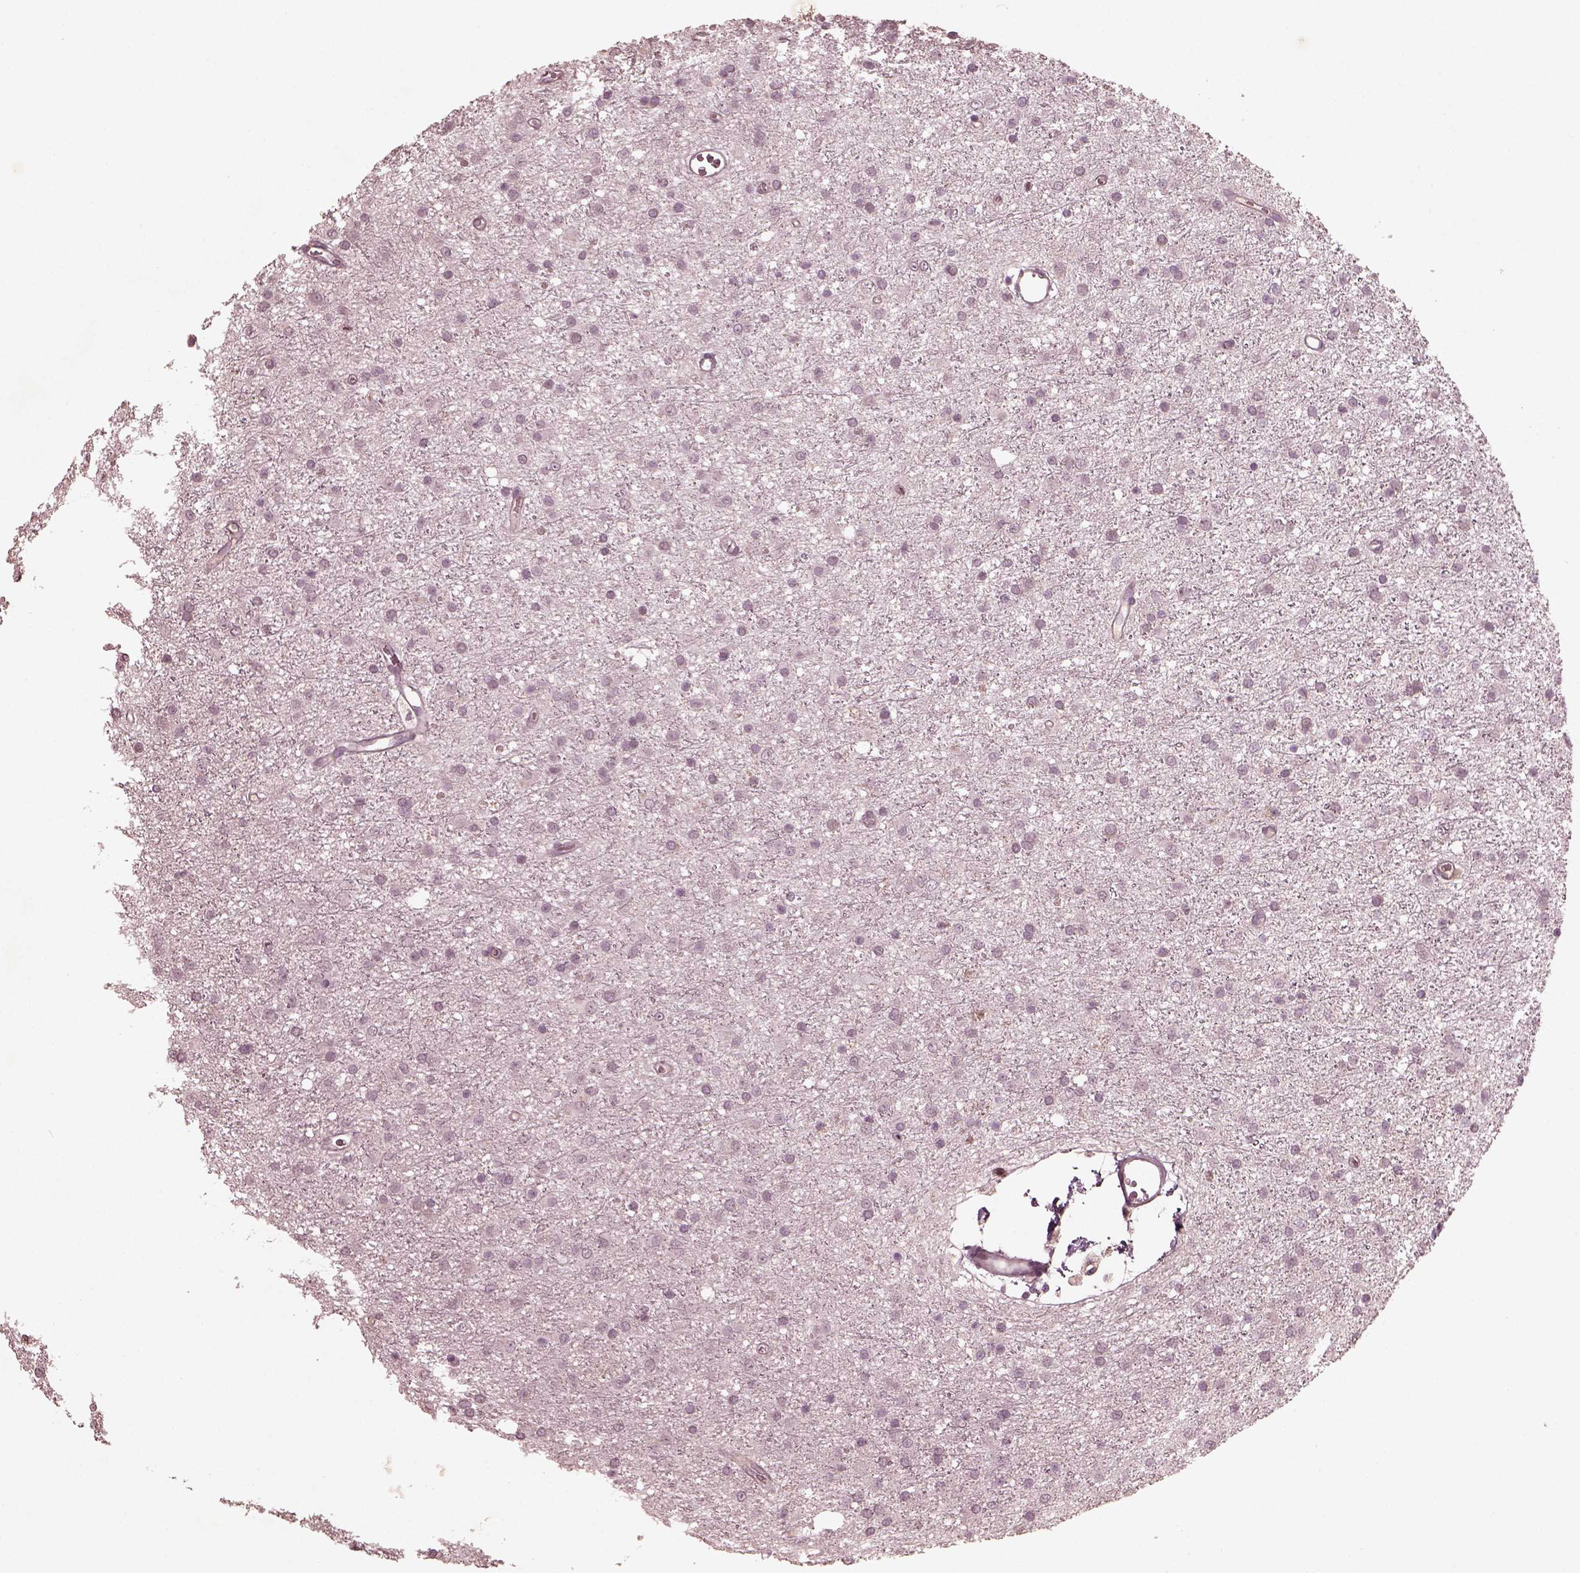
{"staining": {"intensity": "negative", "quantity": "none", "location": "none"}, "tissue": "glioma", "cell_type": "Tumor cells", "image_type": "cancer", "snomed": [{"axis": "morphology", "description": "Glioma, malignant, Low grade"}, {"axis": "topography", "description": "Brain"}], "caption": "DAB (3,3'-diaminobenzidine) immunohistochemical staining of glioma reveals no significant expression in tumor cells. (IHC, brightfield microscopy, high magnification).", "gene": "VWA5B1", "patient": {"sex": "male", "age": 27}}